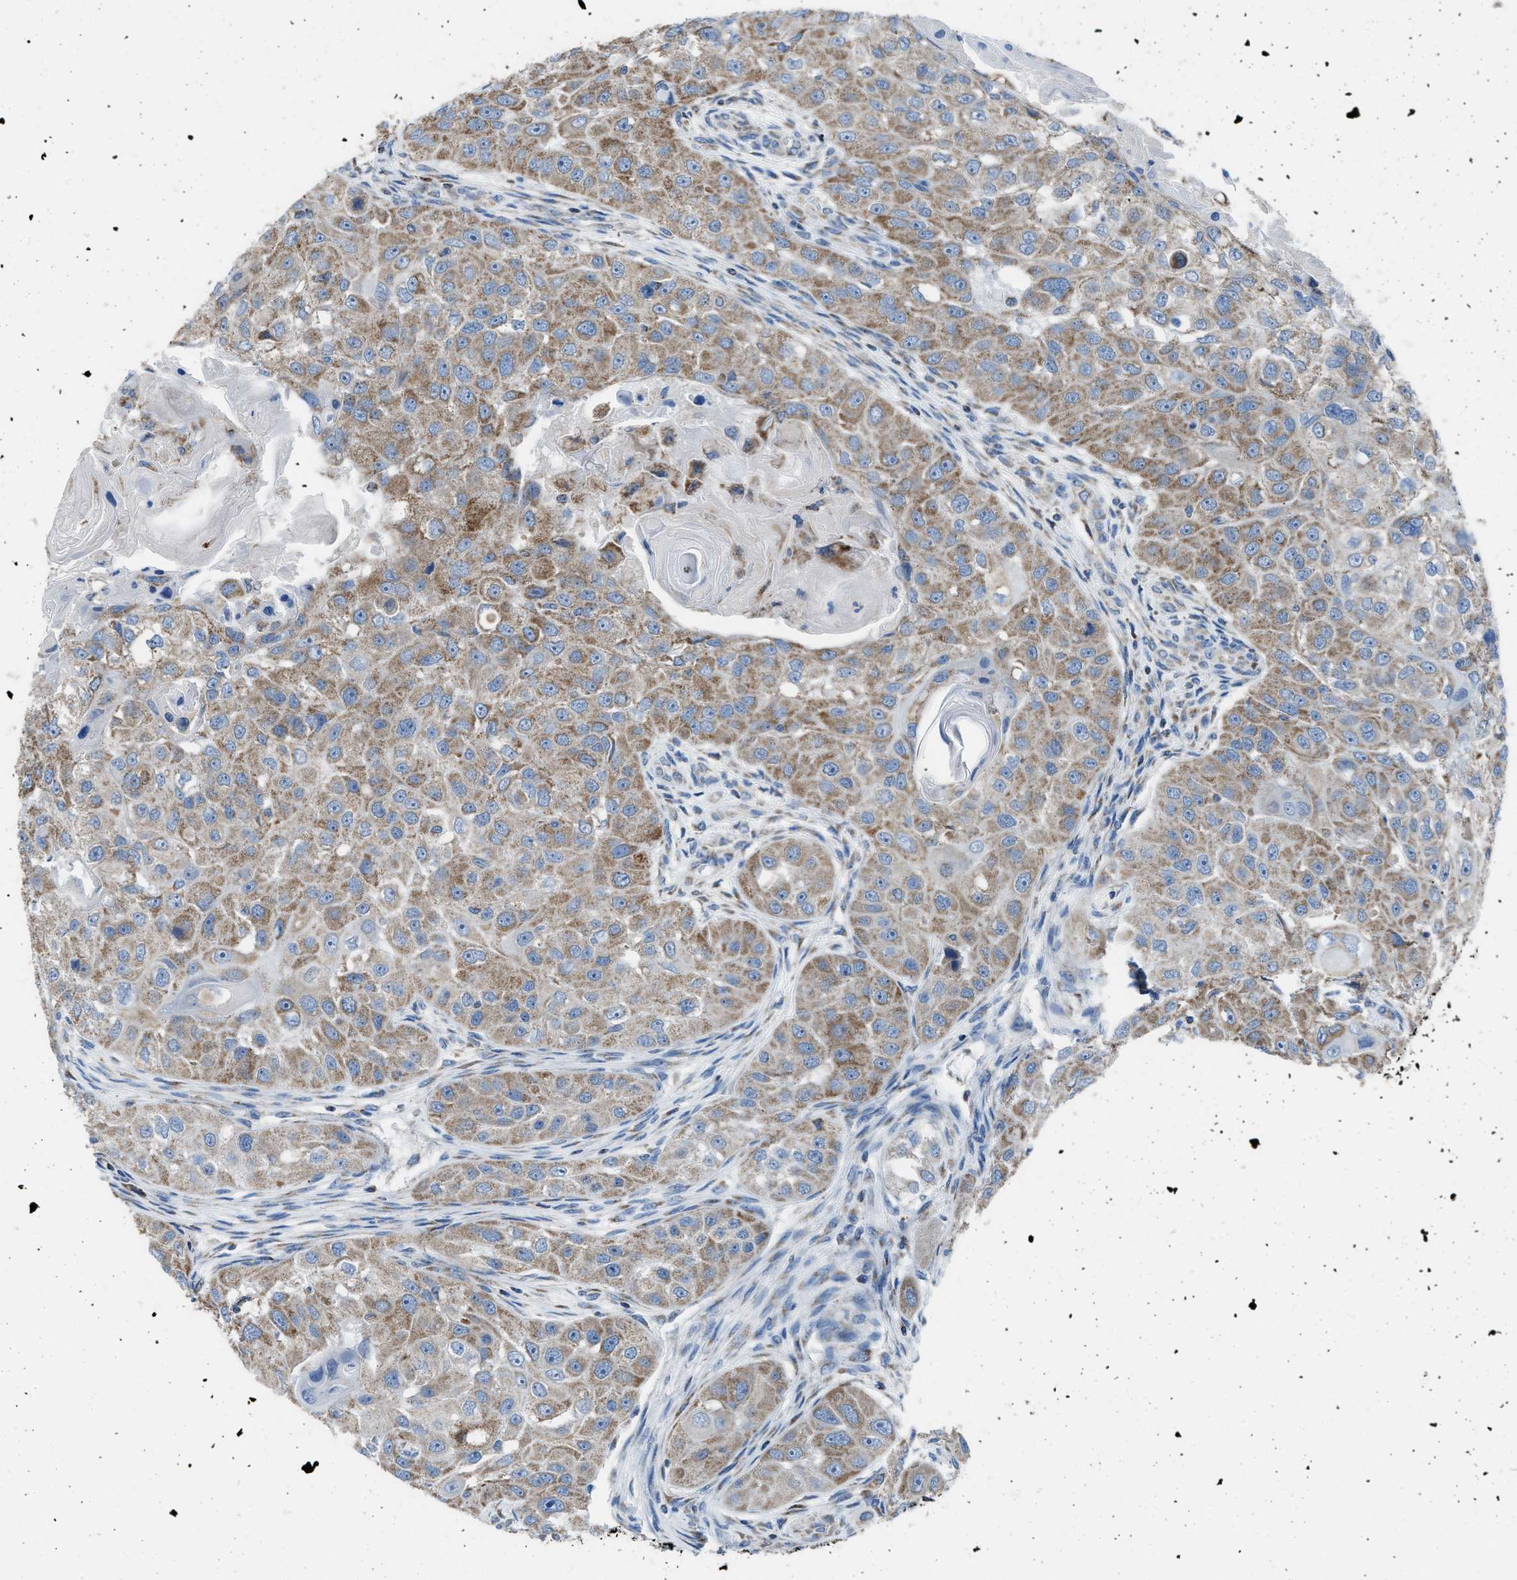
{"staining": {"intensity": "moderate", "quantity": ">75%", "location": "cytoplasmic/membranous"}, "tissue": "head and neck cancer", "cell_type": "Tumor cells", "image_type": "cancer", "snomed": [{"axis": "morphology", "description": "Normal tissue, NOS"}, {"axis": "morphology", "description": "Squamous cell carcinoma, NOS"}, {"axis": "topography", "description": "Skeletal muscle"}, {"axis": "topography", "description": "Head-Neck"}], "caption": "The micrograph shows immunohistochemical staining of squamous cell carcinoma (head and neck). There is moderate cytoplasmic/membranous staining is present in approximately >75% of tumor cells.", "gene": "ETFB", "patient": {"sex": "male", "age": 51}}